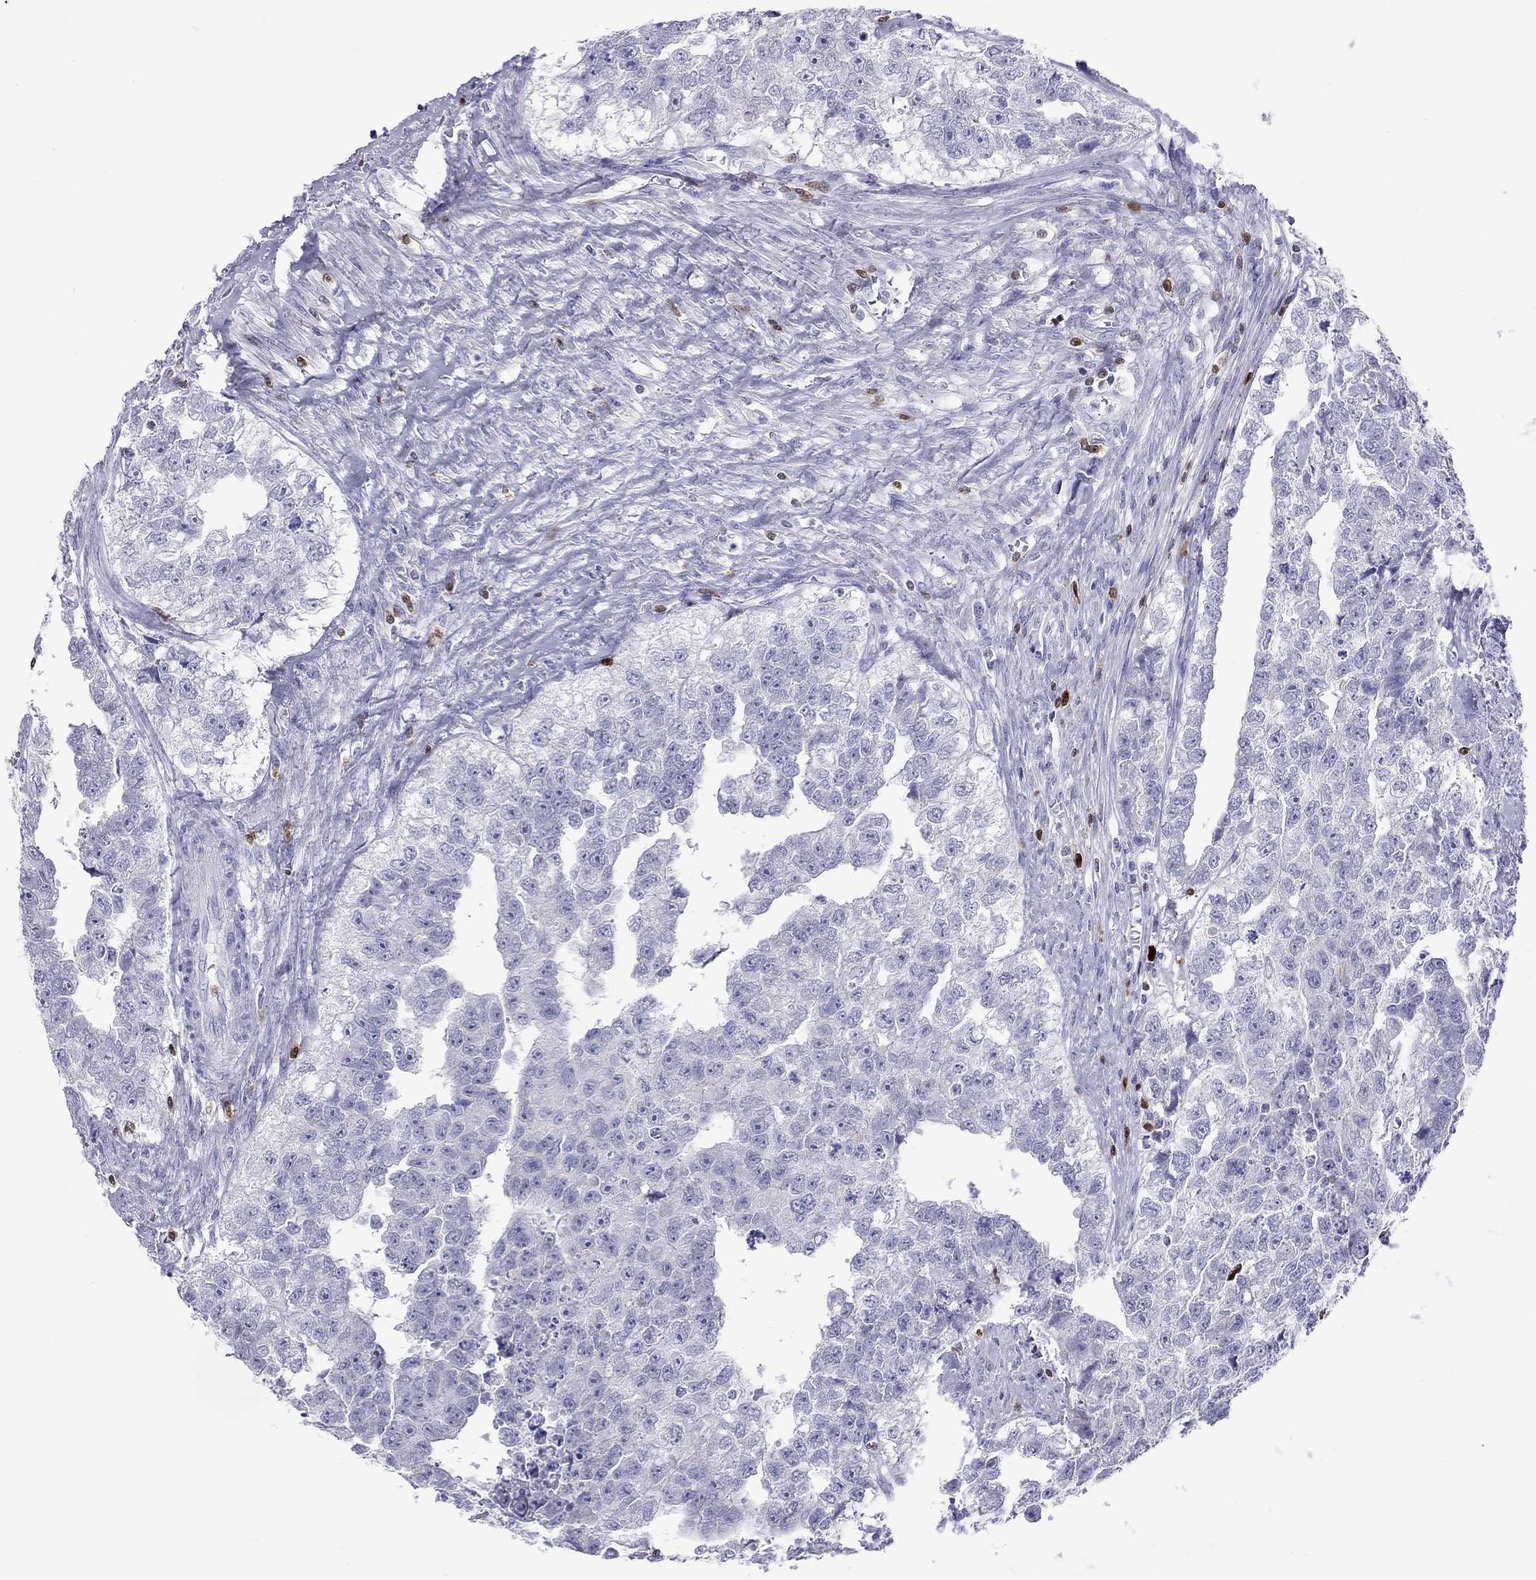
{"staining": {"intensity": "negative", "quantity": "none", "location": "none"}, "tissue": "testis cancer", "cell_type": "Tumor cells", "image_type": "cancer", "snomed": [{"axis": "morphology", "description": "Carcinoma, Embryonal, NOS"}, {"axis": "morphology", "description": "Teratoma, malignant, NOS"}, {"axis": "topography", "description": "Testis"}], "caption": "High magnification brightfield microscopy of embryonal carcinoma (testis) stained with DAB (3,3'-diaminobenzidine) (brown) and counterstained with hematoxylin (blue): tumor cells show no significant expression.", "gene": "SH2D2A", "patient": {"sex": "male", "age": 44}}